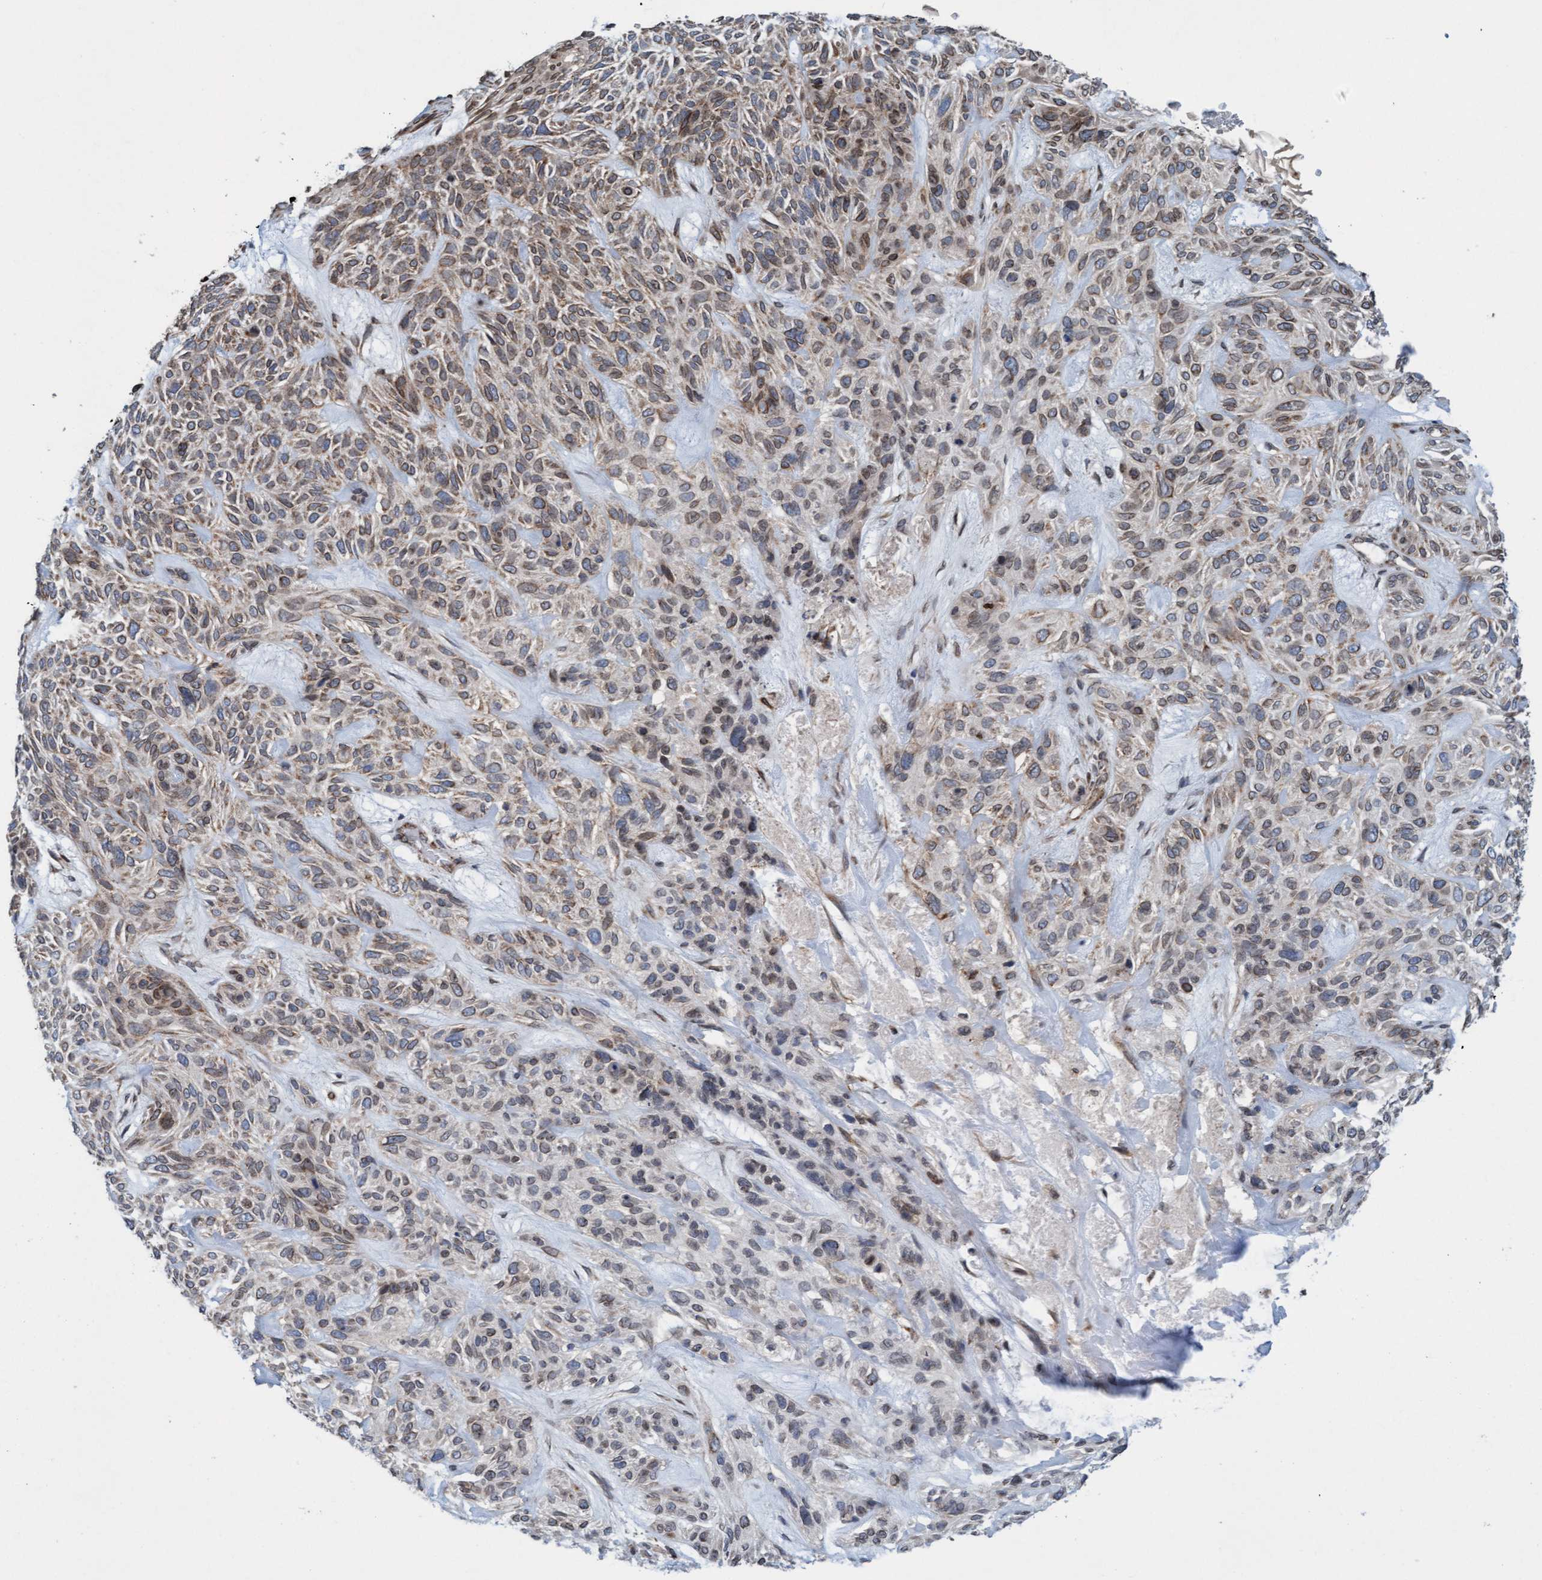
{"staining": {"intensity": "weak", "quantity": "25%-75%", "location": "cytoplasmic/membranous"}, "tissue": "skin cancer", "cell_type": "Tumor cells", "image_type": "cancer", "snomed": [{"axis": "morphology", "description": "Basal cell carcinoma"}, {"axis": "topography", "description": "Skin"}], "caption": "Brown immunohistochemical staining in skin cancer (basal cell carcinoma) demonstrates weak cytoplasmic/membranous expression in about 25%-75% of tumor cells.", "gene": "MRPS23", "patient": {"sex": "male", "age": 55}}